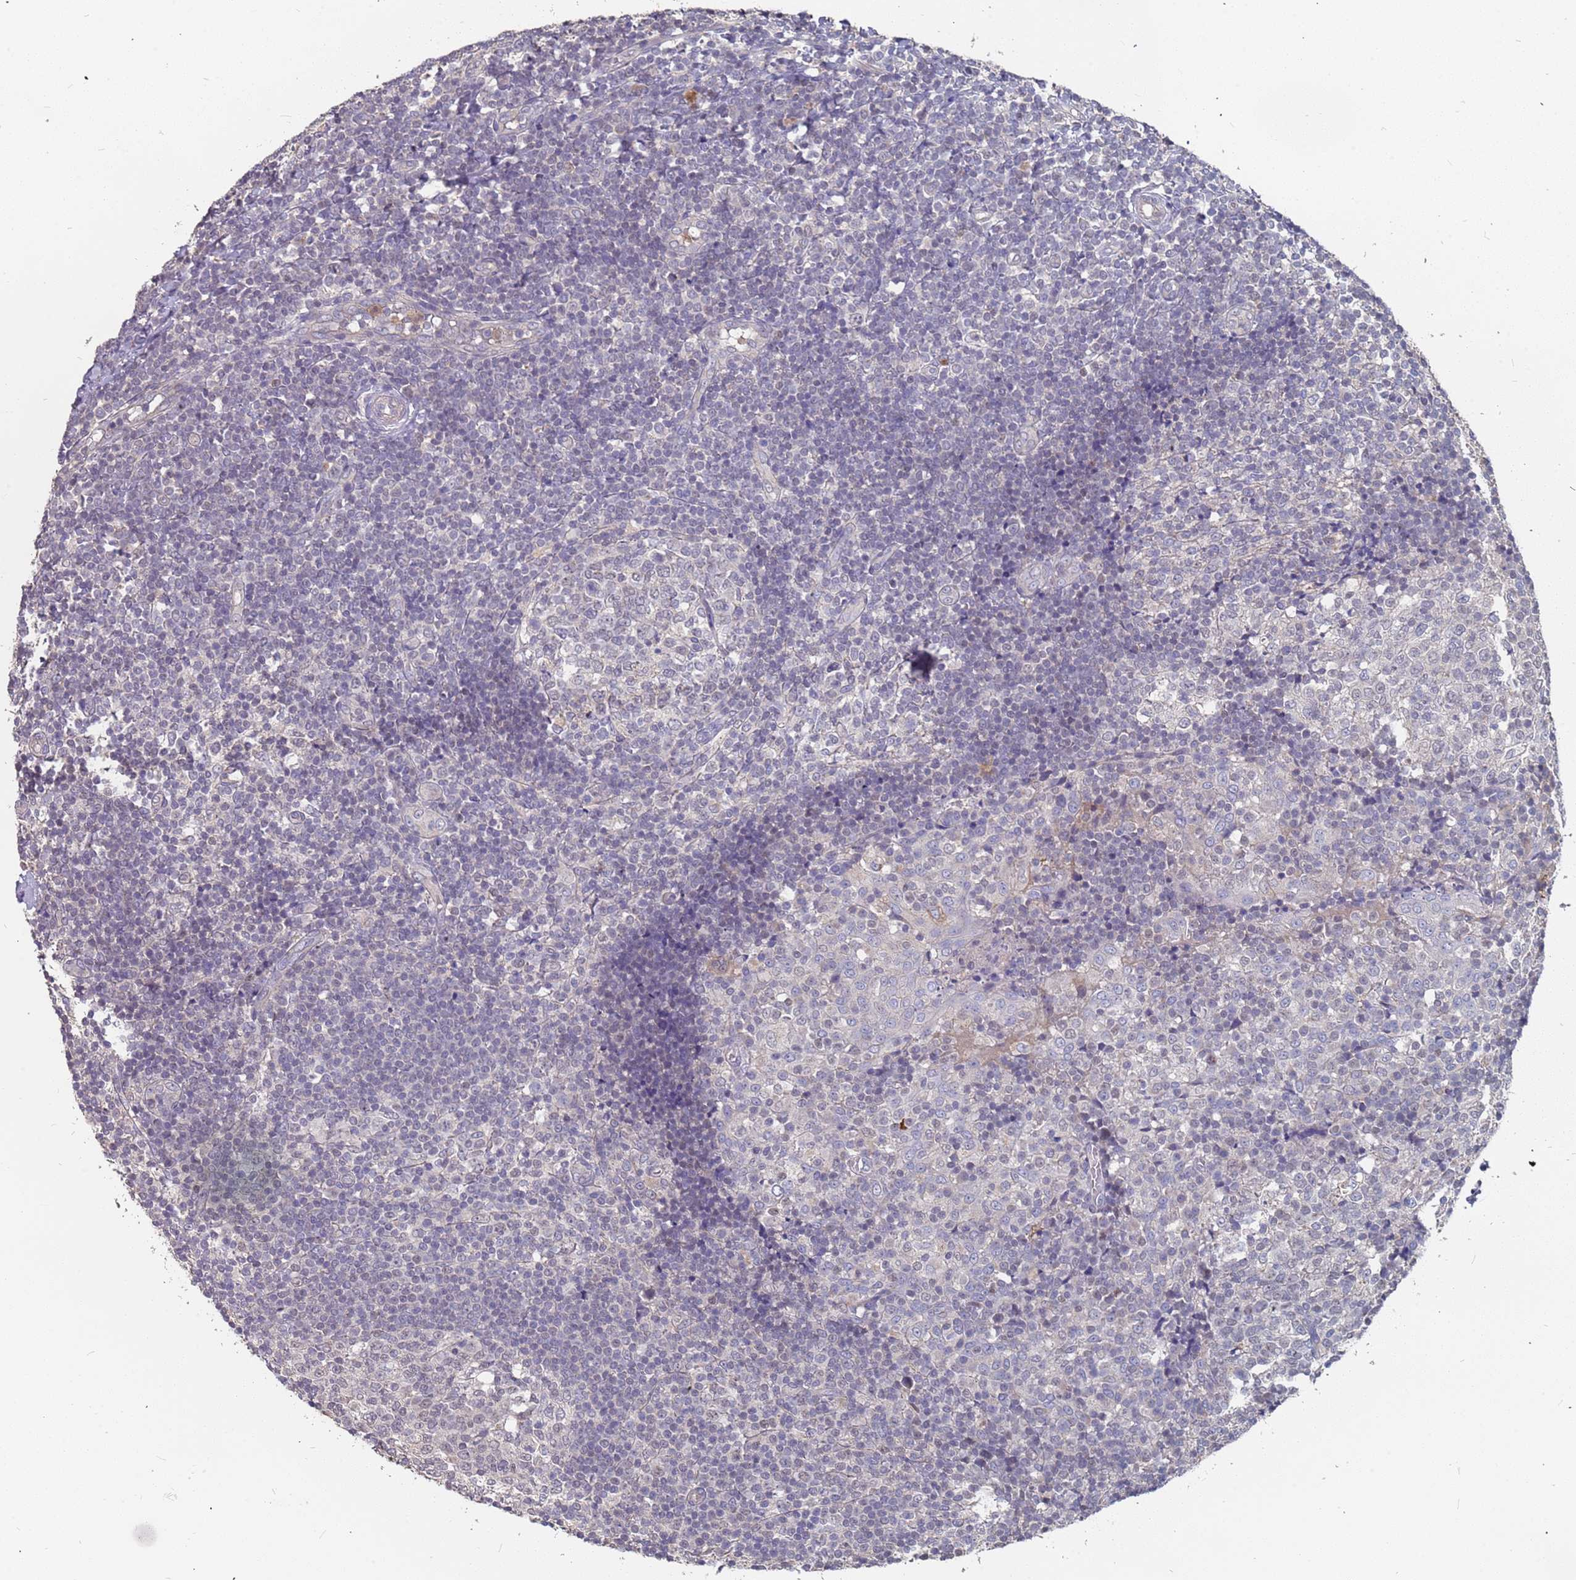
{"staining": {"intensity": "negative", "quantity": "none", "location": "none"}, "tissue": "tonsil", "cell_type": "Germinal center cells", "image_type": "normal", "snomed": [{"axis": "morphology", "description": "Normal tissue, NOS"}, {"axis": "topography", "description": "Tonsil"}], "caption": "This is an IHC photomicrograph of benign human tonsil. There is no expression in germinal center cells.", "gene": "TCEANC2", "patient": {"sex": "female", "age": 19}}